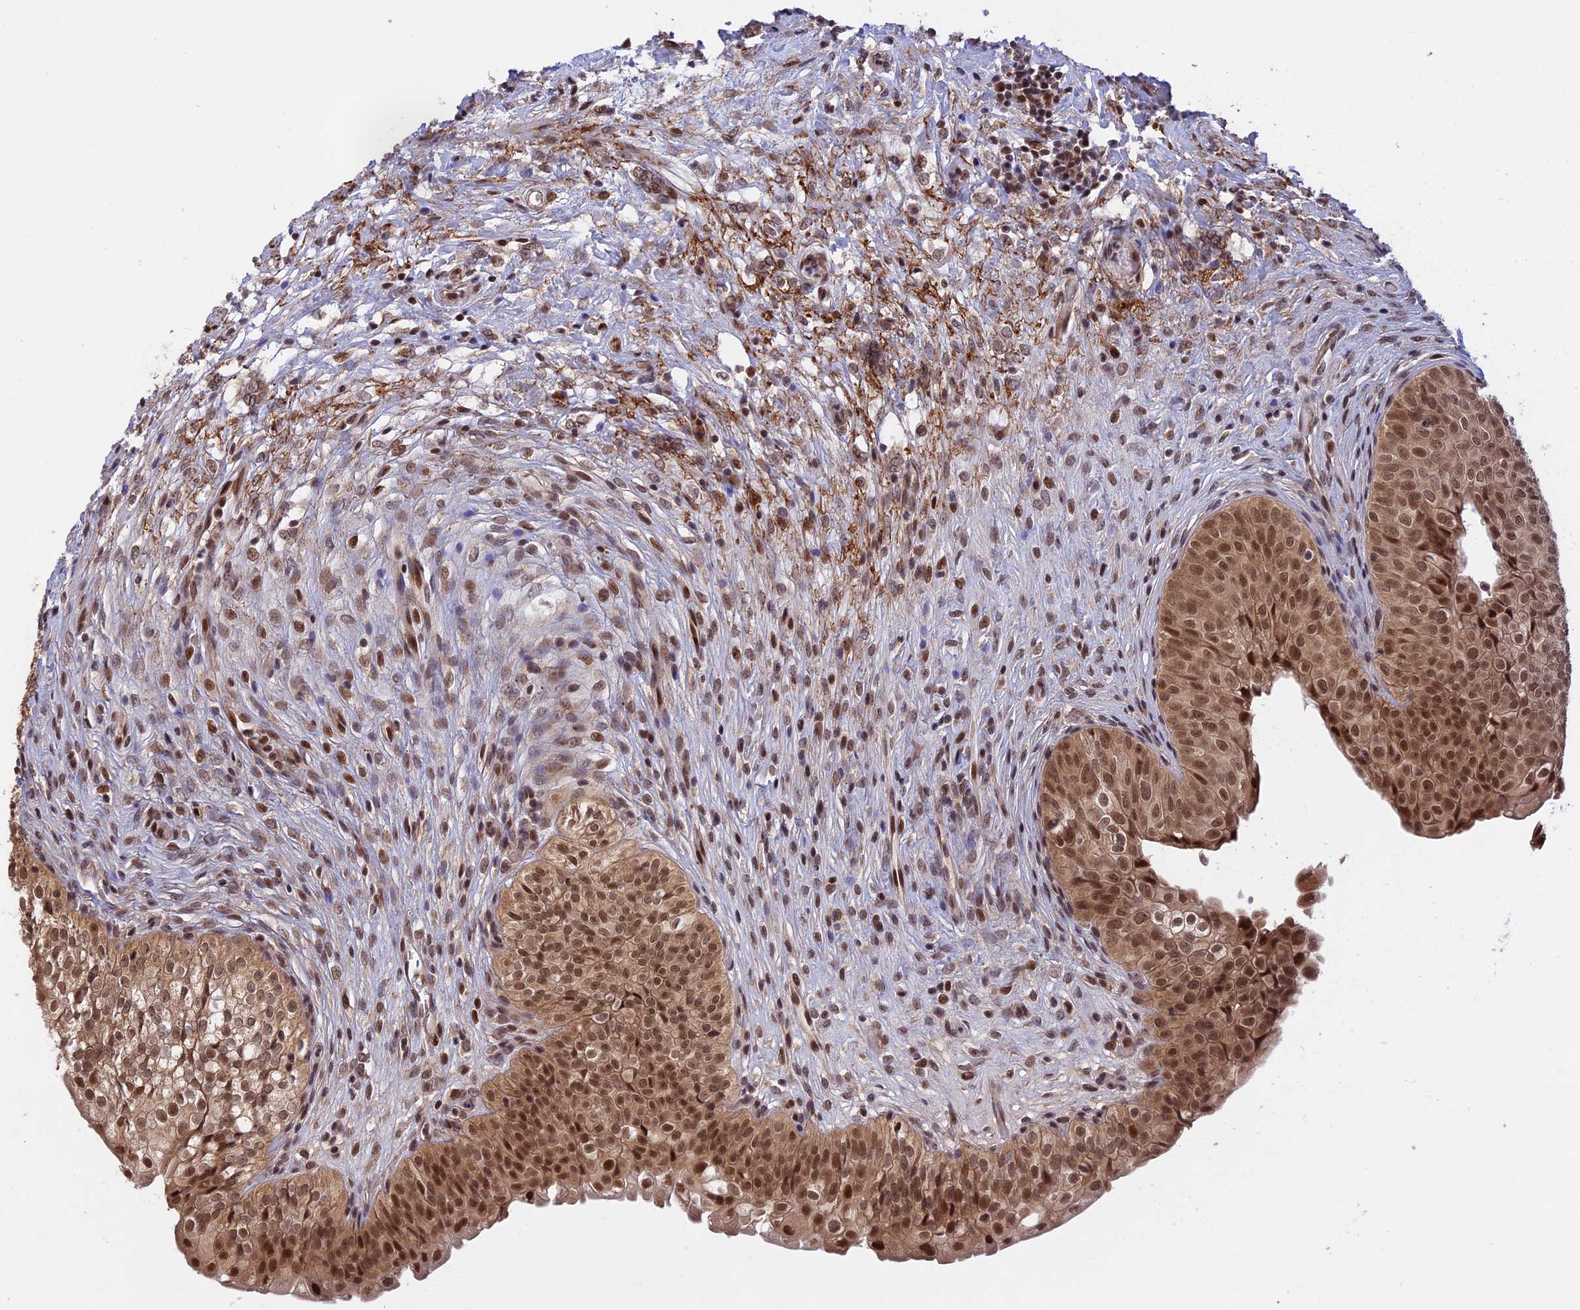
{"staining": {"intensity": "moderate", "quantity": ">75%", "location": "cytoplasmic/membranous,nuclear"}, "tissue": "urinary bladder", "cell_type": "Urothelial cells", "image_type": "normal", "snomed": [{"axis": "morphology", "description": "Normal tissue, NOS"}, {"axis": "topography", "description": "Urinary bladder"}], "caption": "Unremarkable urinary bladder reveals moderate cytoplasmic/membranous,nuclear positivity in approximately >75% of urothelial cells.", "gene": "POLR2C", "patient": {"sex": "male", "age": 55}}